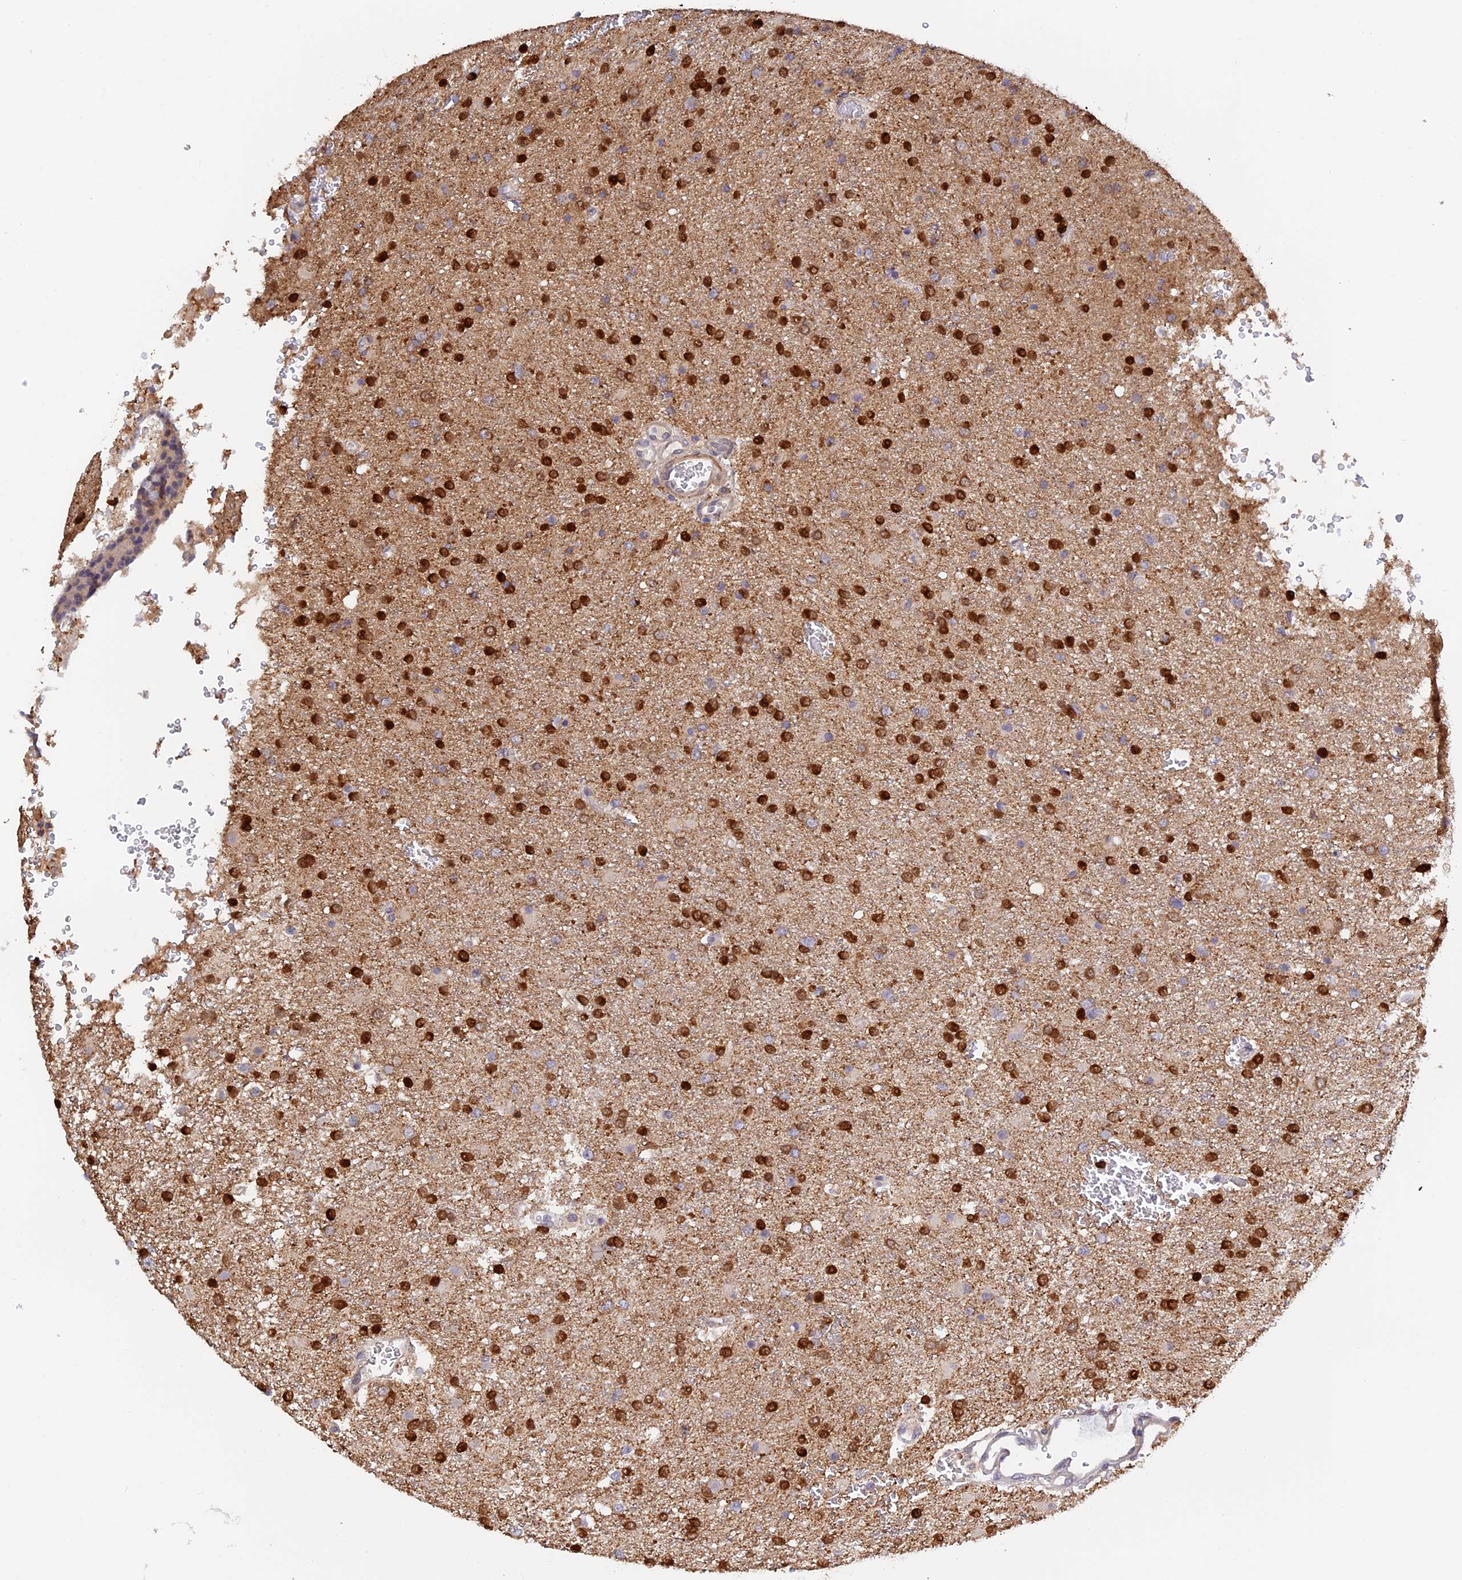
{"staining": {"intensity": "strong", "quantity": ">75%", "location": "cytoplasmic/membranous,nuclear"}, "tissue": "glioma", "cell_type": "Tumor cells", "image_type": "cancer", "snomed": [{"axis": "morphology", "description": "Glioma, malignant, High grade"}, {"axis": "topography", "description": "Brain"}], "caption": "About >75% of tumor cells in human high-grade glioma (malignant) display strong cytoplasmic/membranous and nuclear protein expression as visualized by brown immunohistochemical staining.", "gene": "CWH43", "patient": {"sex": "female", "age": 74}}